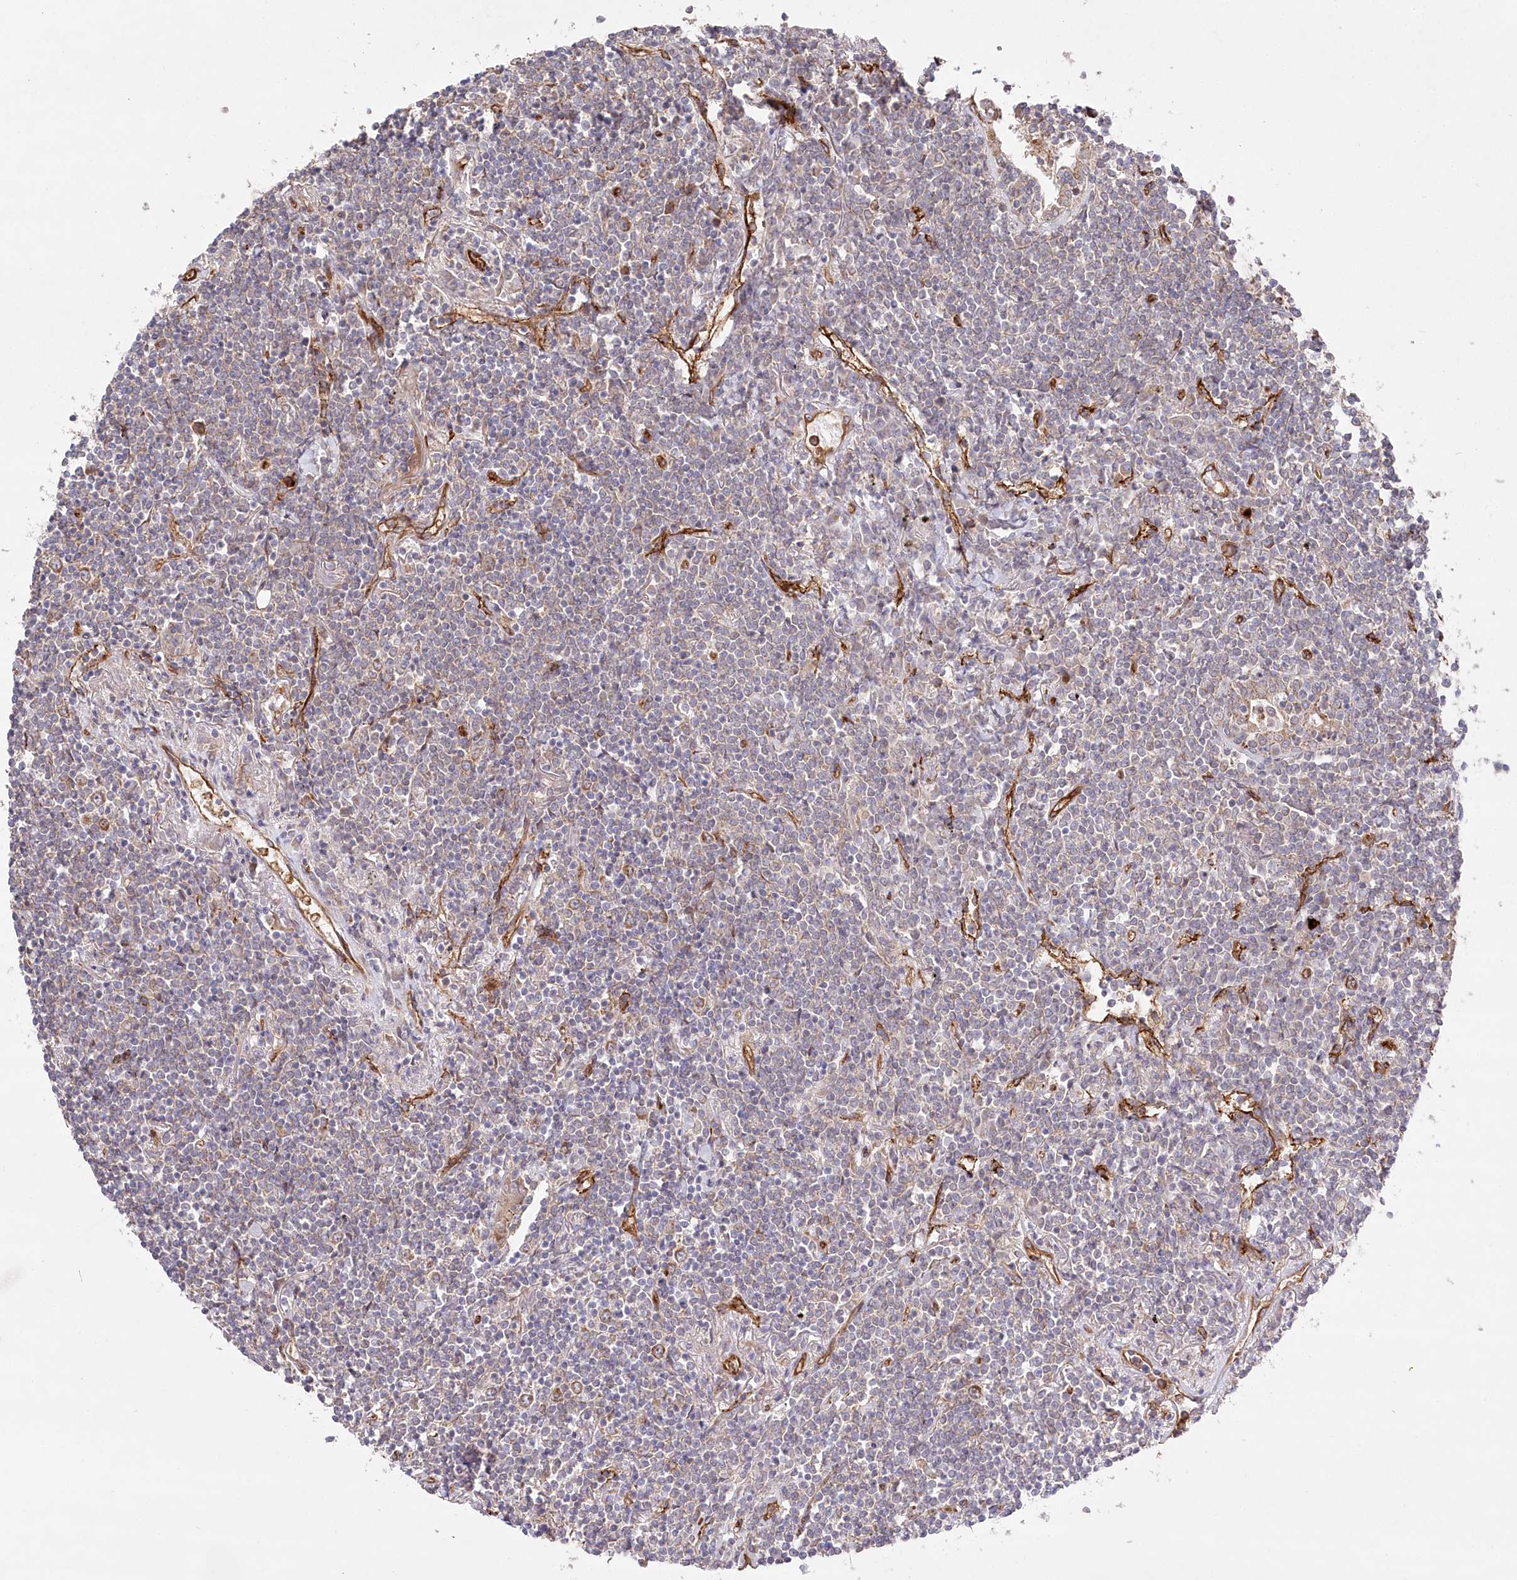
{"staining": {"intensity": "negative", "quantity": "none", "location": "none"}, "tissue": "lymphoma", "cell_type": "Tumor cells", "image_type": "cancer", "snomed": [{"axis": "morphology", "description": "Malignant lymphoma, non-Hodgkin's type, Low grade"}, {"axis": "topography", "description": "Lung"}], "caption": "There is no significant expression in tumor cells of lymphoma.", "gene": "MTPAP", "patient": {"sex": "female", "age": 71}}